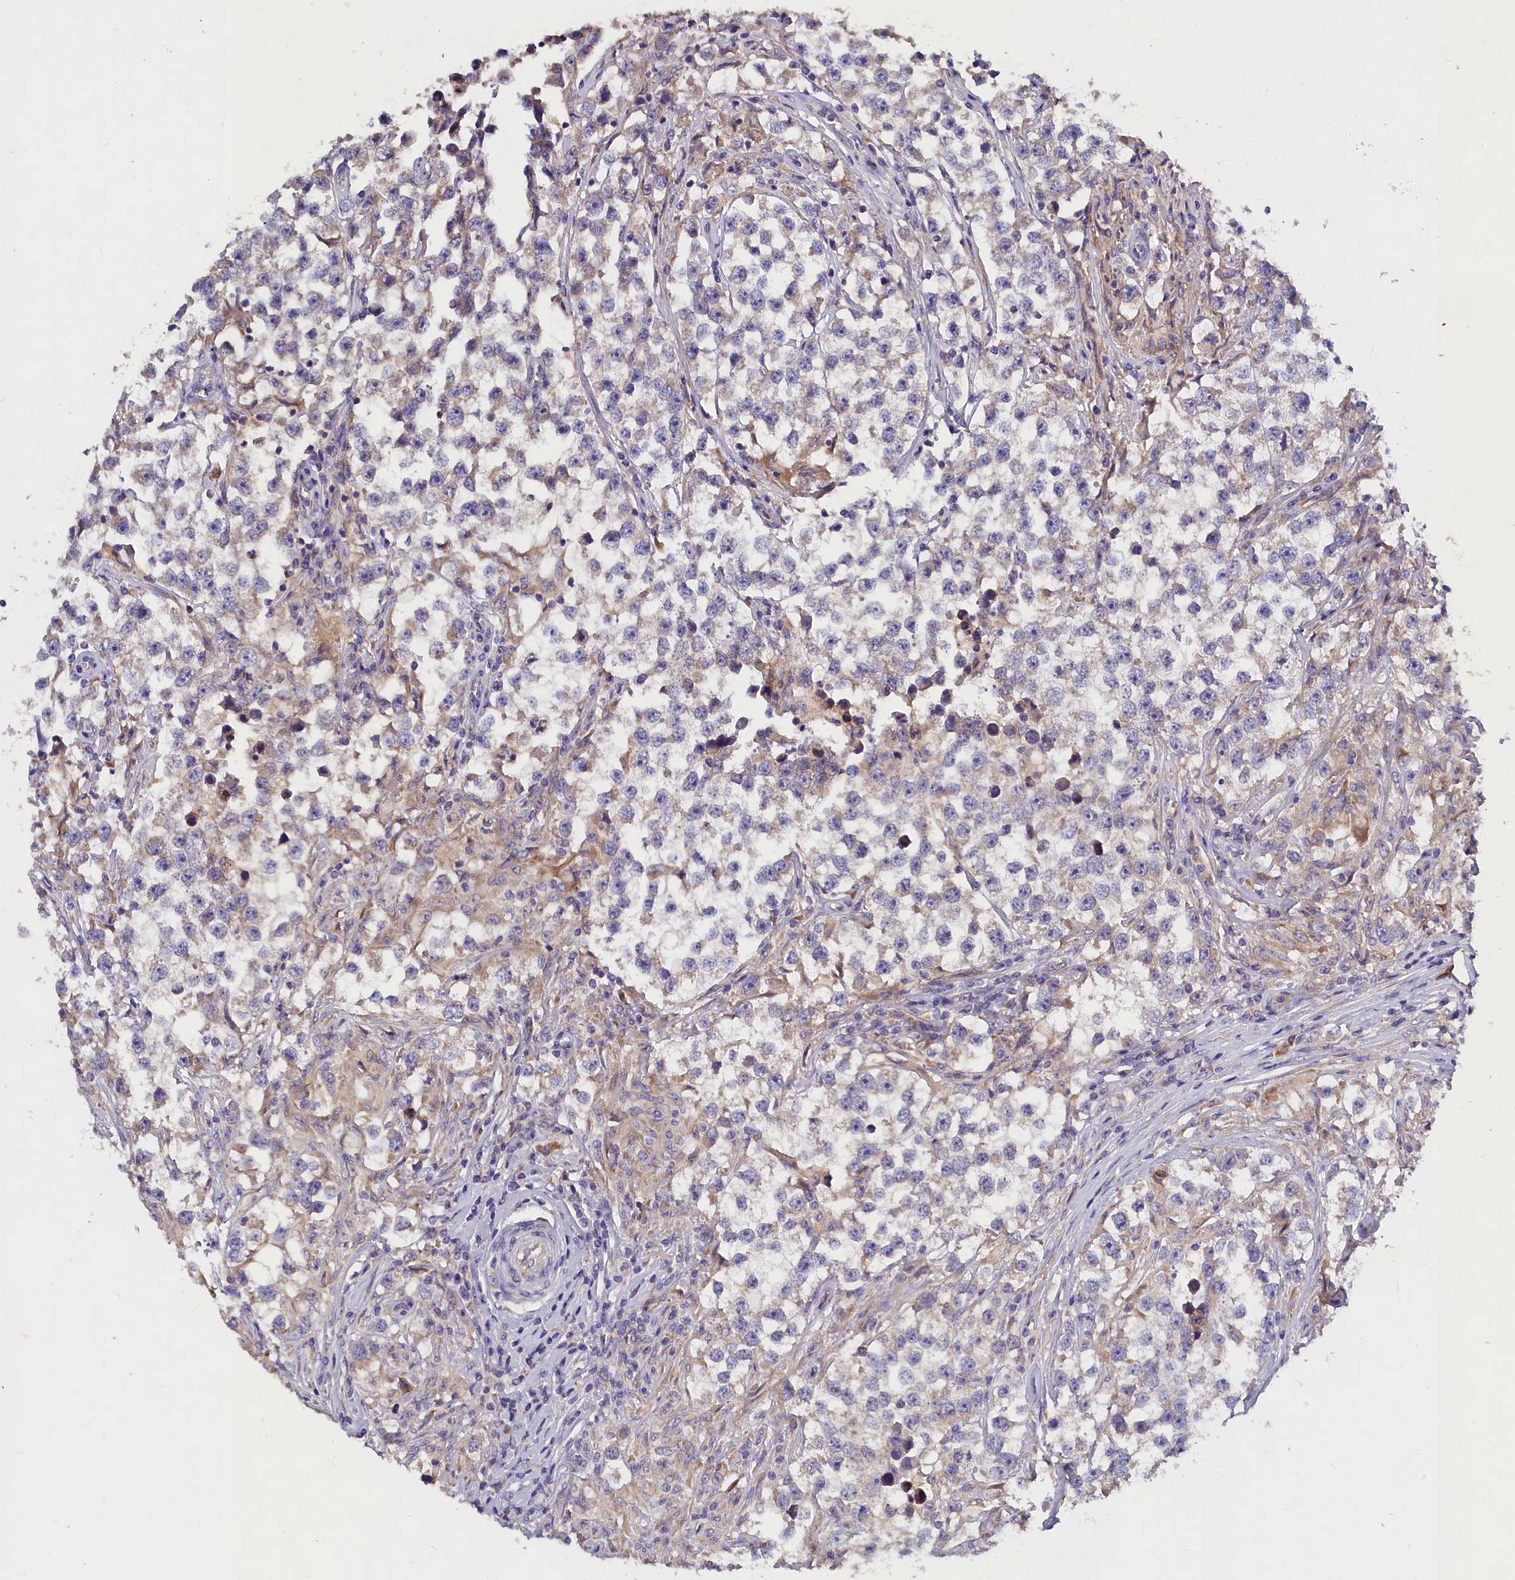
{"staining": {"intensity": "weak", "quantity": "<25%", "location": "cytoplasmic/membranous"}, "tissue": "testis cancer", "cell_type": "Tumor cells", "image_type": "cancer", "snomed": [{"axis": "morphology", "description": "Seminoma, NOS"}, {"axis": "topography", "description": "Testis"}], "caption": "Immunohistochemical staining of human testis seminoma exhibits no significant positivity in tumor cells.", "gene": "ST7L", "patient": {"sex": "male", "age": 46}}